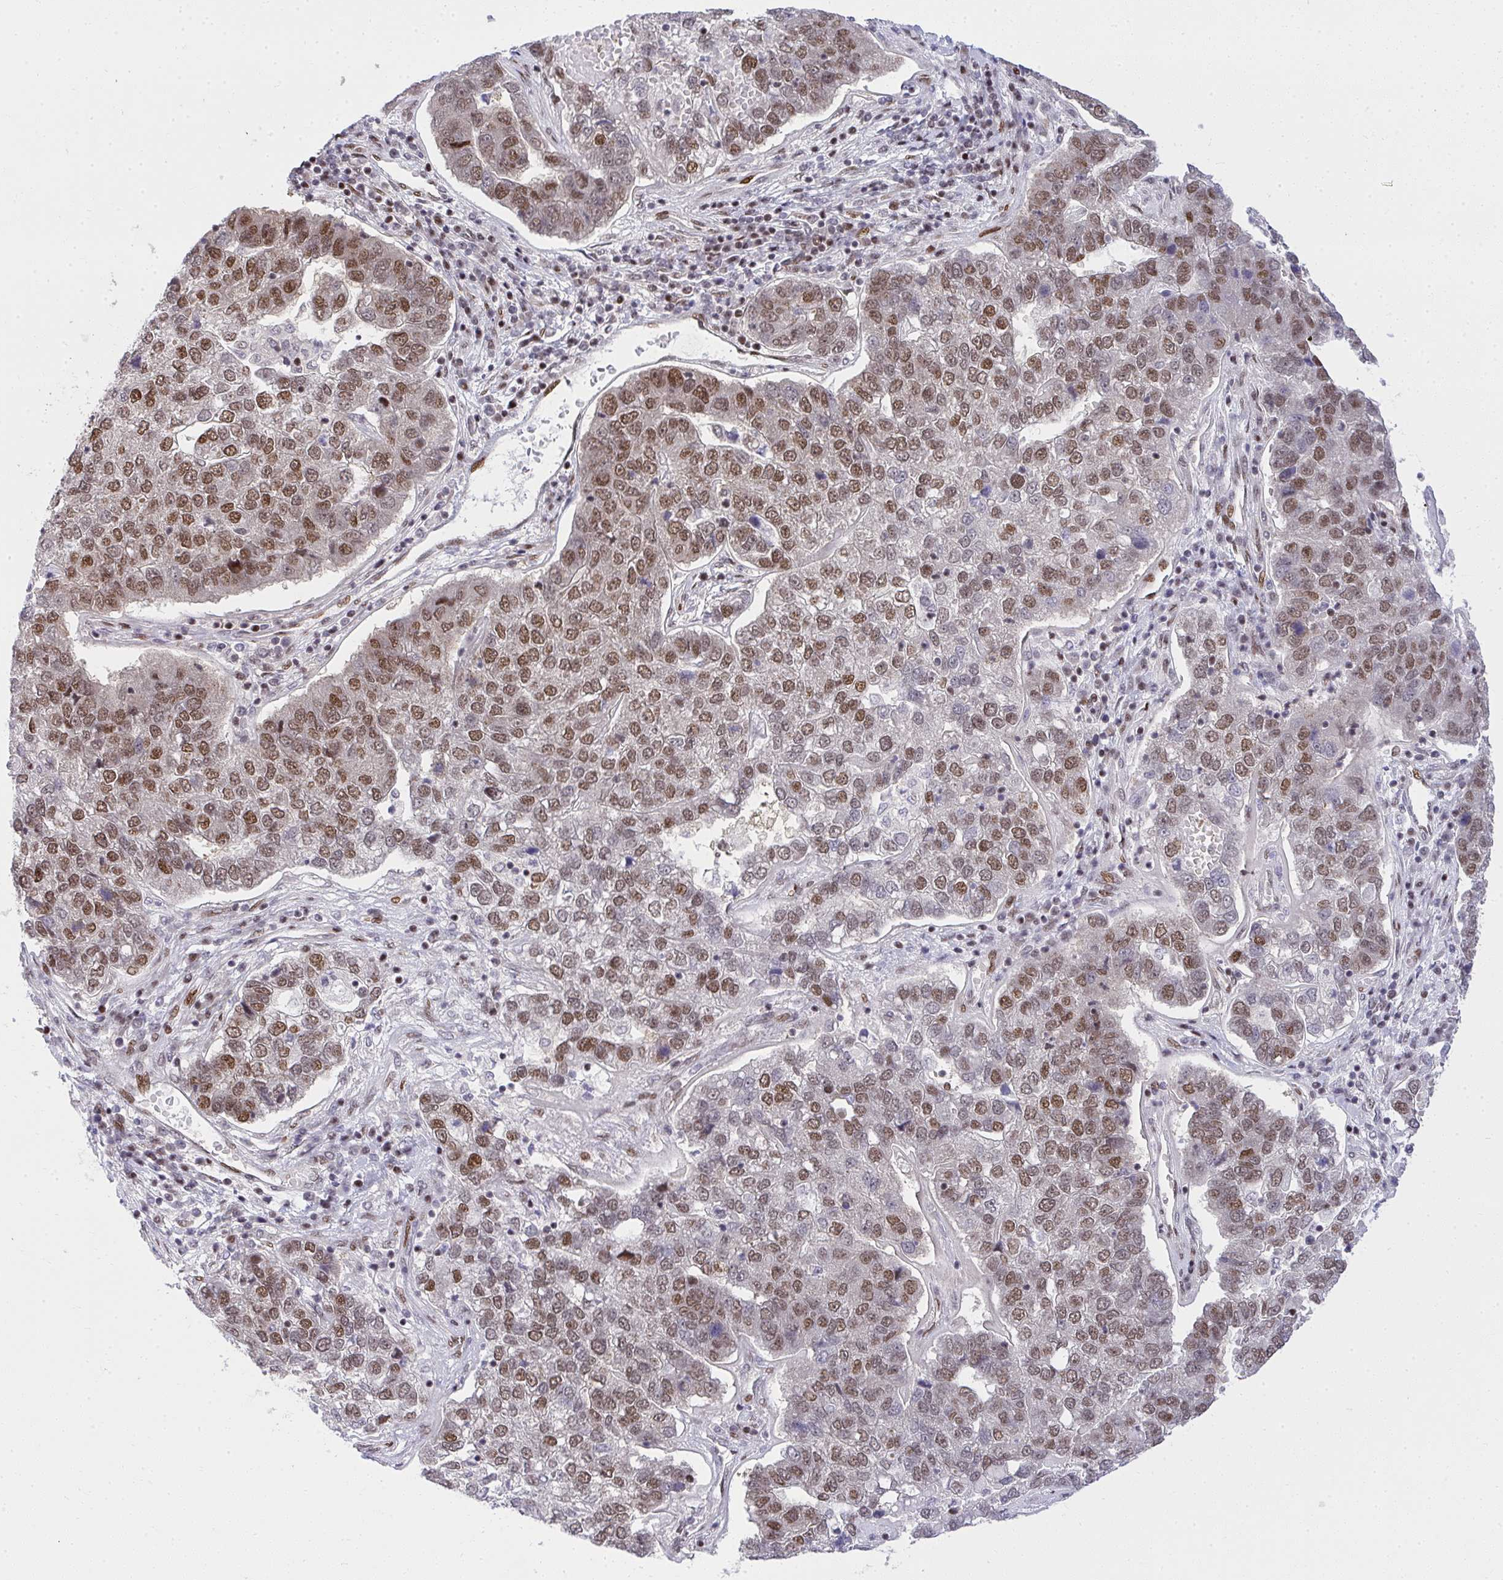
{"staining": {"intensity": "moderate", "quantity": "25%-75%", "location": "nuclear"}, "tissue": "pancreatic cancer", "cell_type": "Tumor cells", "image_type": "cancer", "snomed": [{"axis": "morphology", "description": "Adenocarcinoma, NOS"}, {"axis": "topography", "description": "Pancreas"}], "caption": "Immunohistochemical staining of pancreatic cancer exhibits moderate nuclear protein expression in about 25%-75% of tumor cells.", "gene": "PIGY", "patient": {"sex": "female", "age": 61}}